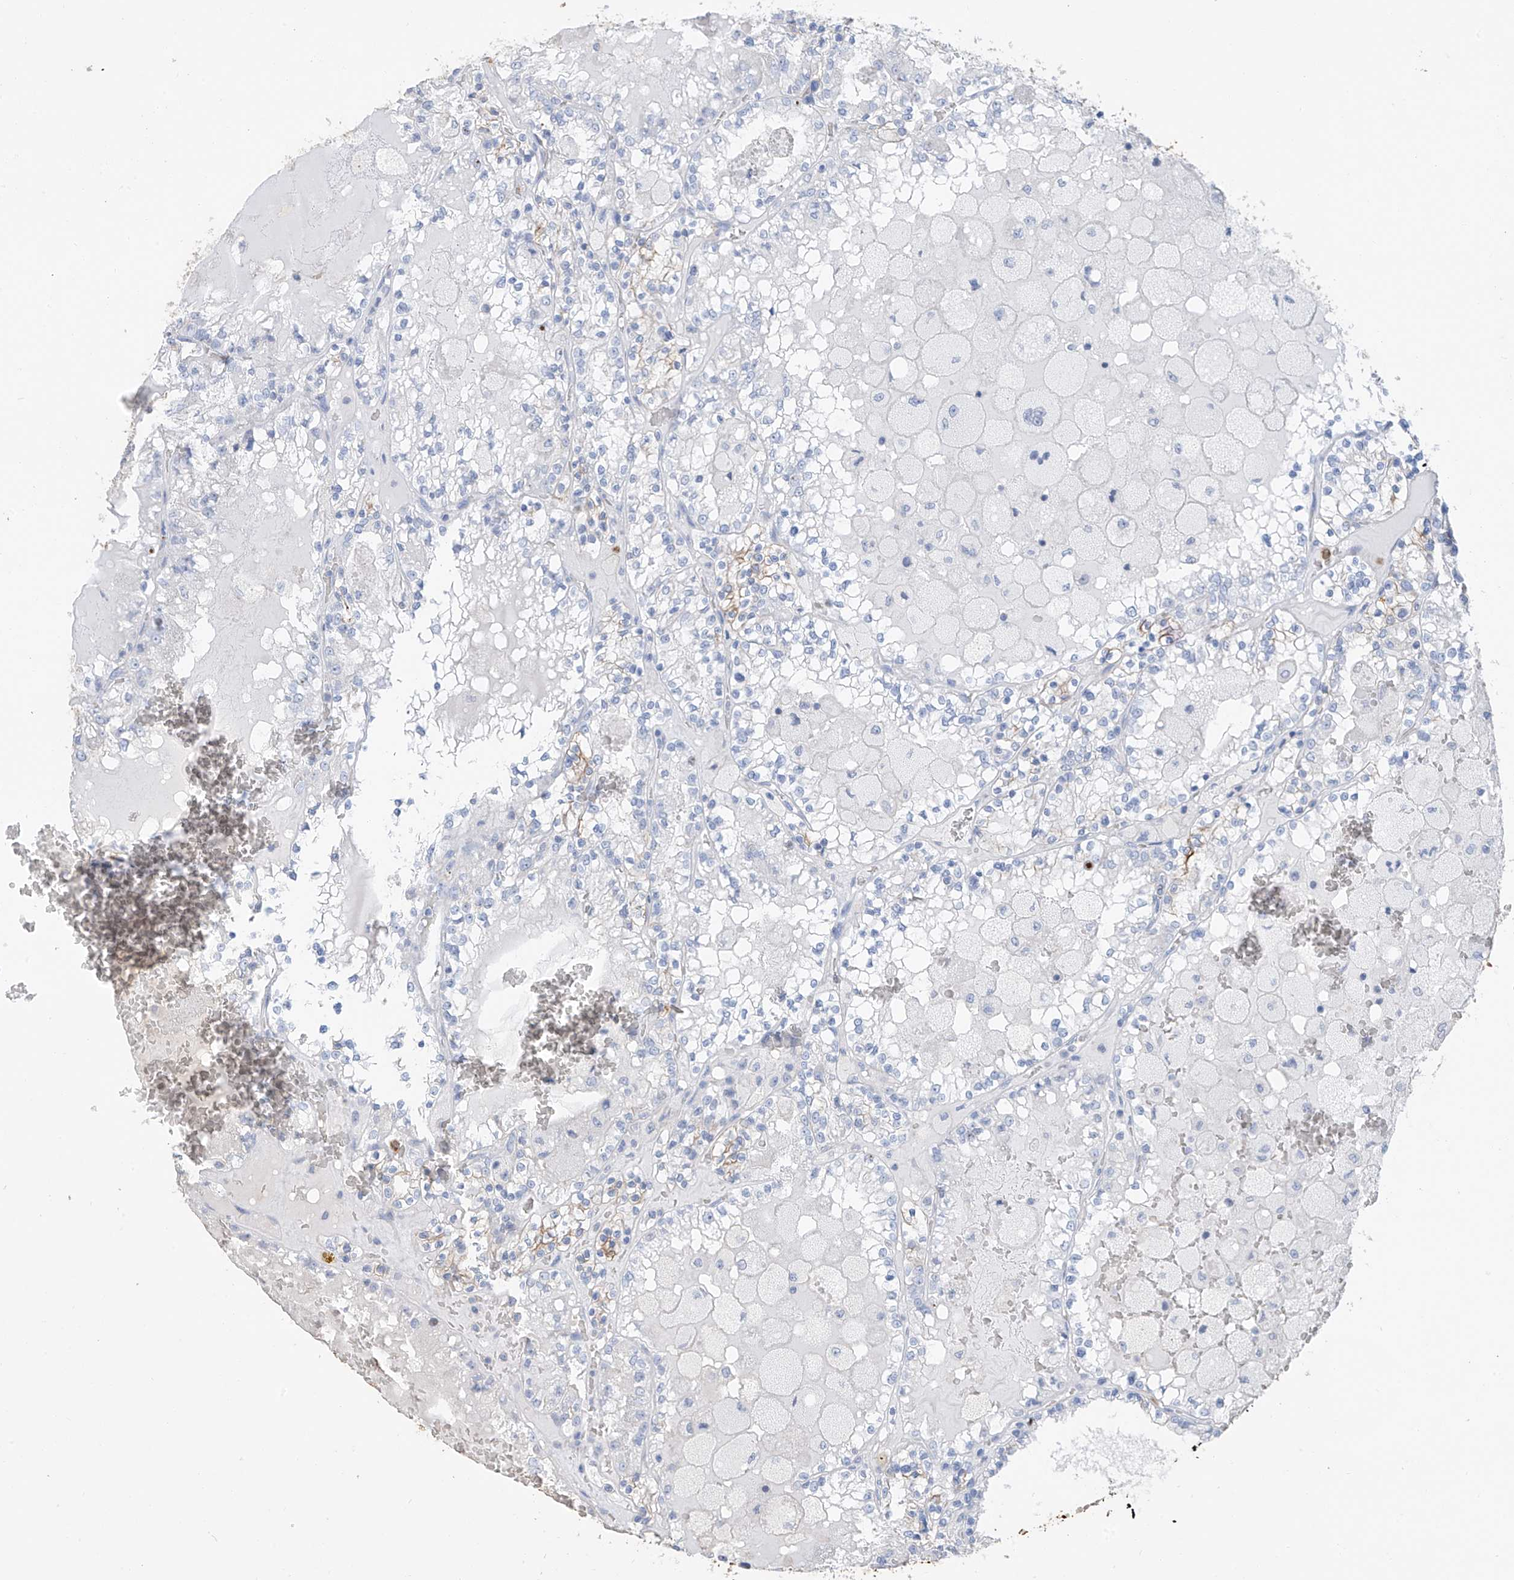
{"staining": {"intensity": "negative", "quantity": "none", "location": "none"}, "tissue": "renal cancer", "cell_type": "Tumor cells", "image_type": "cancer", "snomed": [{"axis": "morphology", "description": "Adenocarcinoma, NOS"}, {"axis": "topography", "description": "Kidney"}], "caption": "The micrograph displays no significant expression in tumor cells of renal adenocarcinoma.", "gene": "PAFAH1B3", "patient": {"sex": "female", "age": 56}}